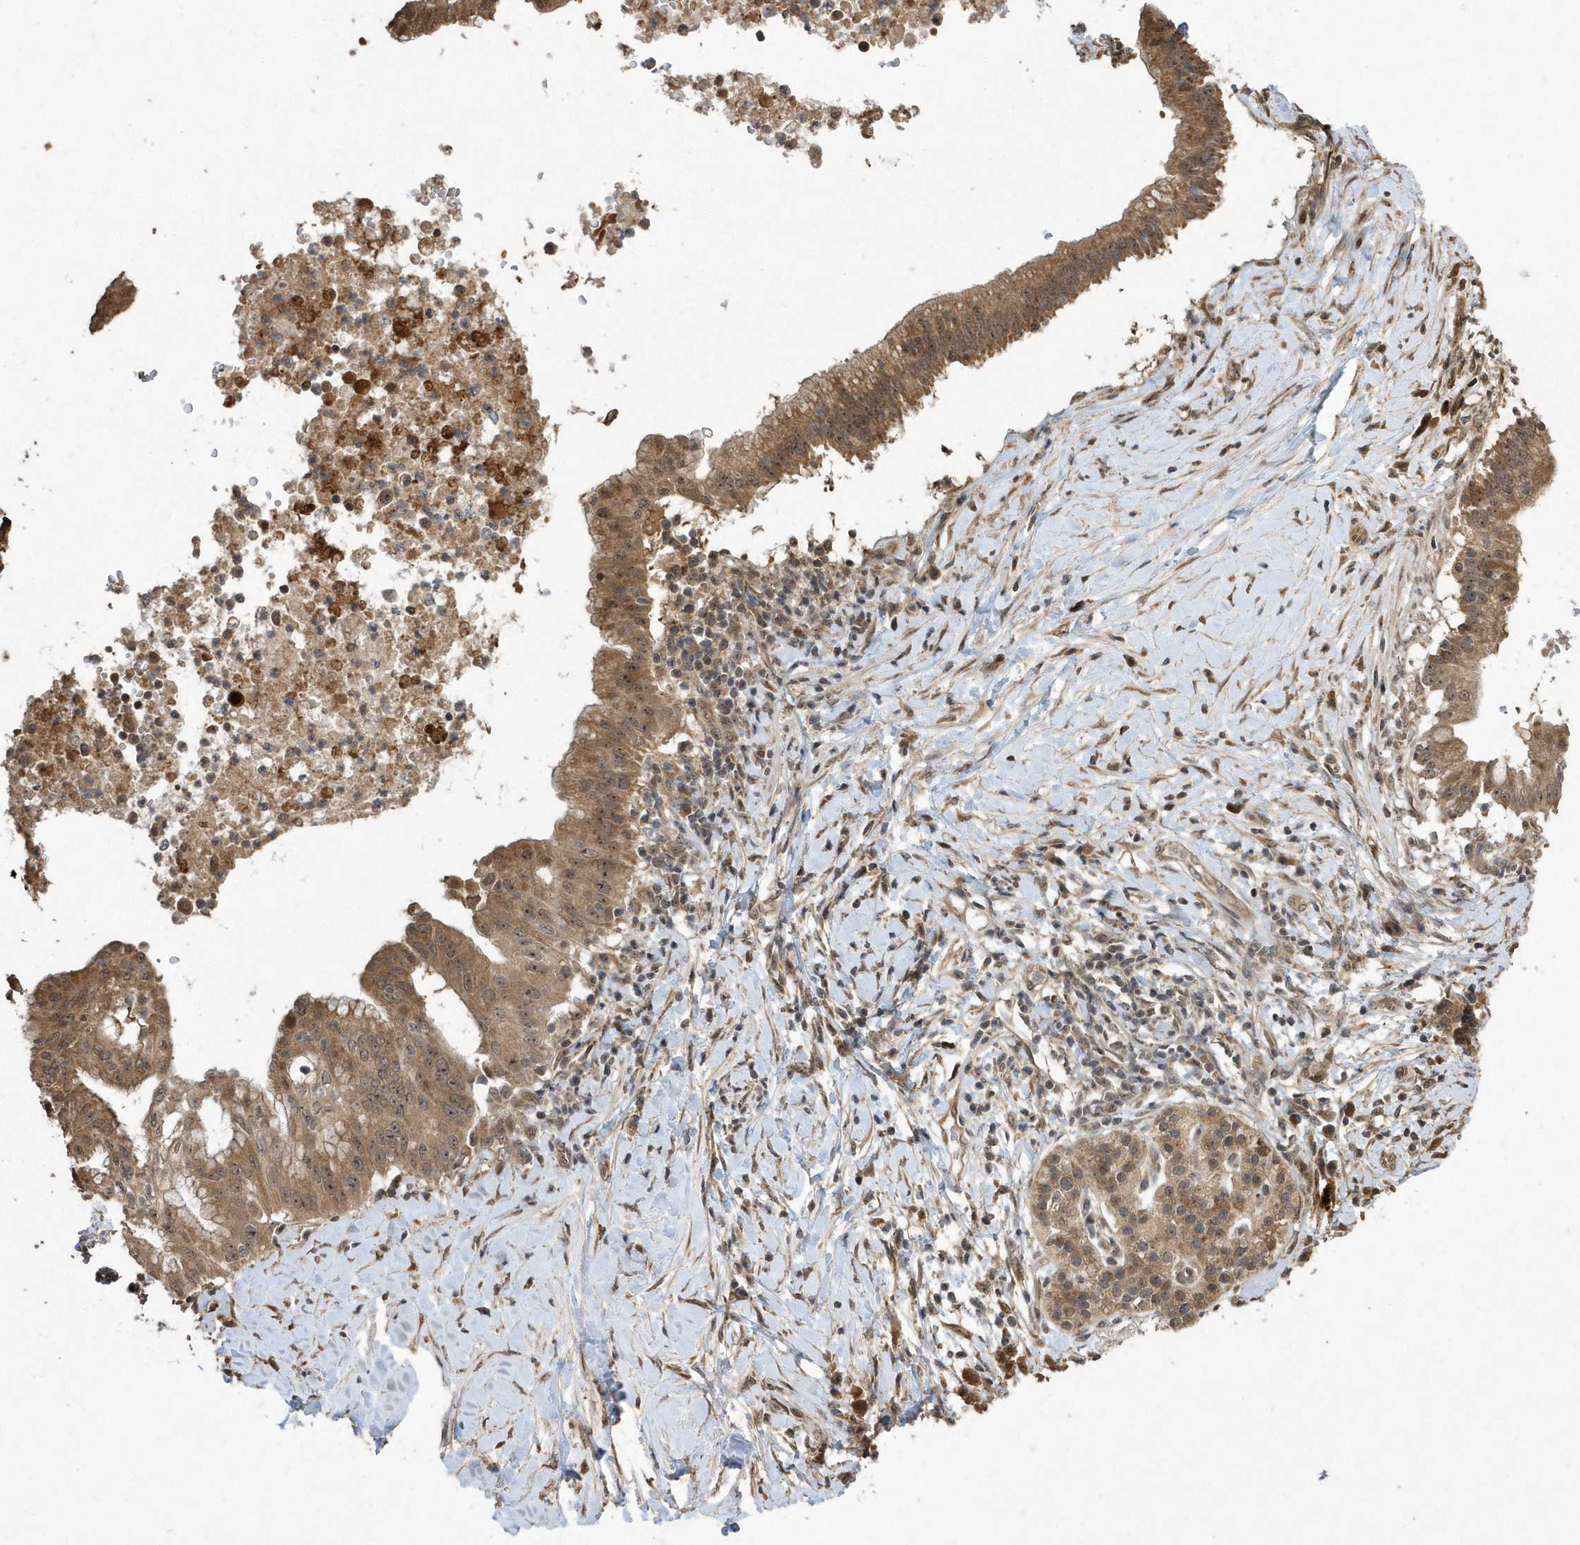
{"staining": {"intensity": "moderate", "quantity": ">75%", "location": "cytoplasmic/membranous"}, "tissue": "pancreatic cancer", "cell_type": "Tumor cells", "image_type": "cancer", "snomed": [{"axis": "morphology", "description": "Adenocarcinoma, NOS"}, {"axis": "topography", "description": "Pancreas"}], "caption": "Brown immunohistochemical staining in adenocarcinoma (pancreatic) shows moderate cytoplasmic/membranous positivity in about >75% of tumor cells.", "gene": "WASHC5", "patient": {"sex": "male", "age": 68}}